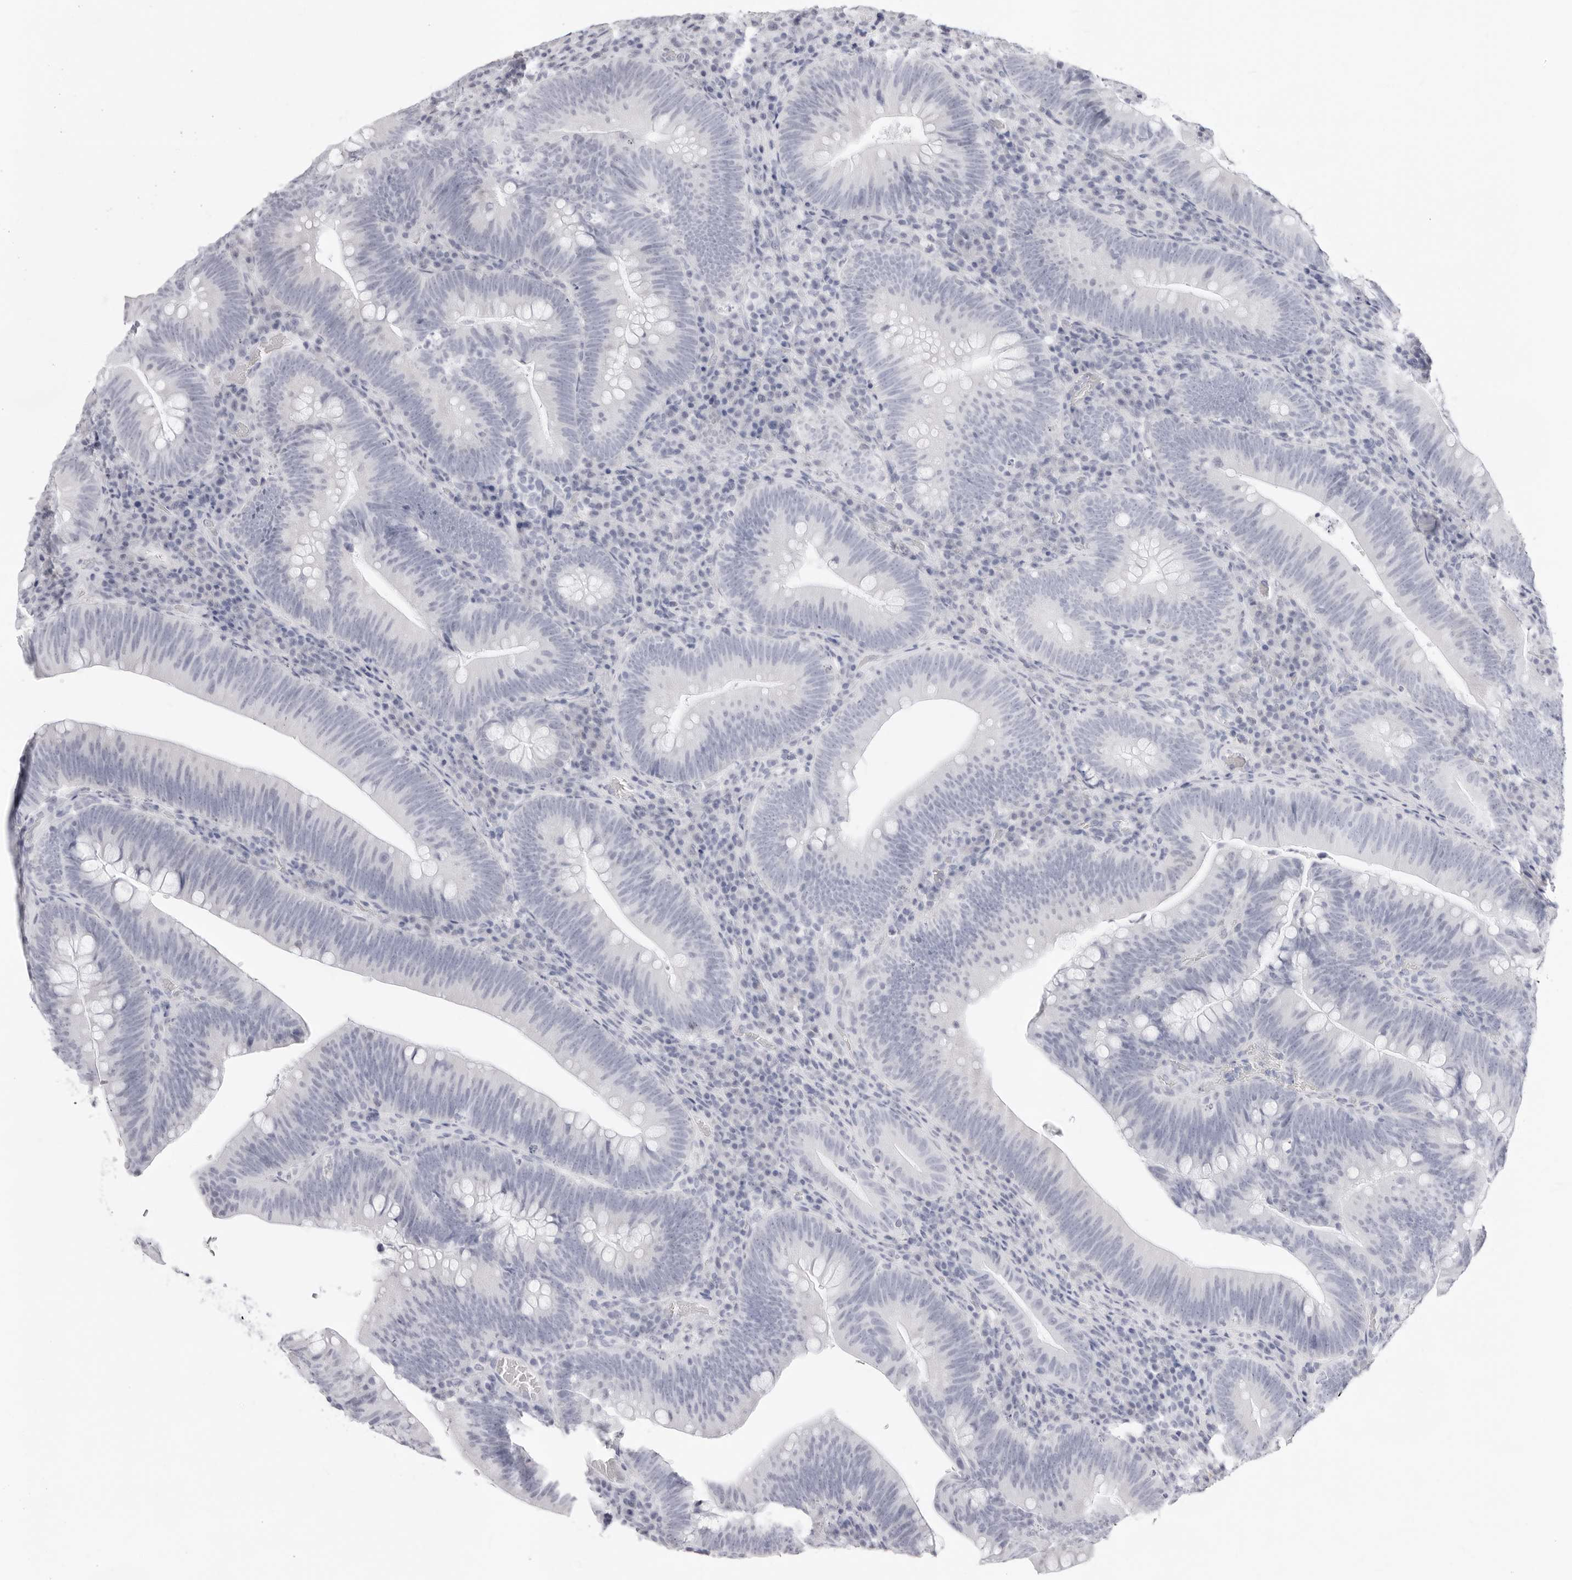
{"staining": {"intensity": "negative", "quantity": "none", "location": "none"}, "tissue": "colorectal cancer", "cell_type": "Tumor cells", "image_type": "cancer", "snomed": [{"axis": "morphology", "description": "Normal tissue, NOS"}, {"axis": "topography", "description": "Colon"}], "caption": "Image shows no significant protein staining in tumor cells of colorectal cancer. (DAB immunohistochemistry (IHC) with hematoxylin counter stain).", "gene": "FDPS", "patient": {"sex": "female", "age": 82}}